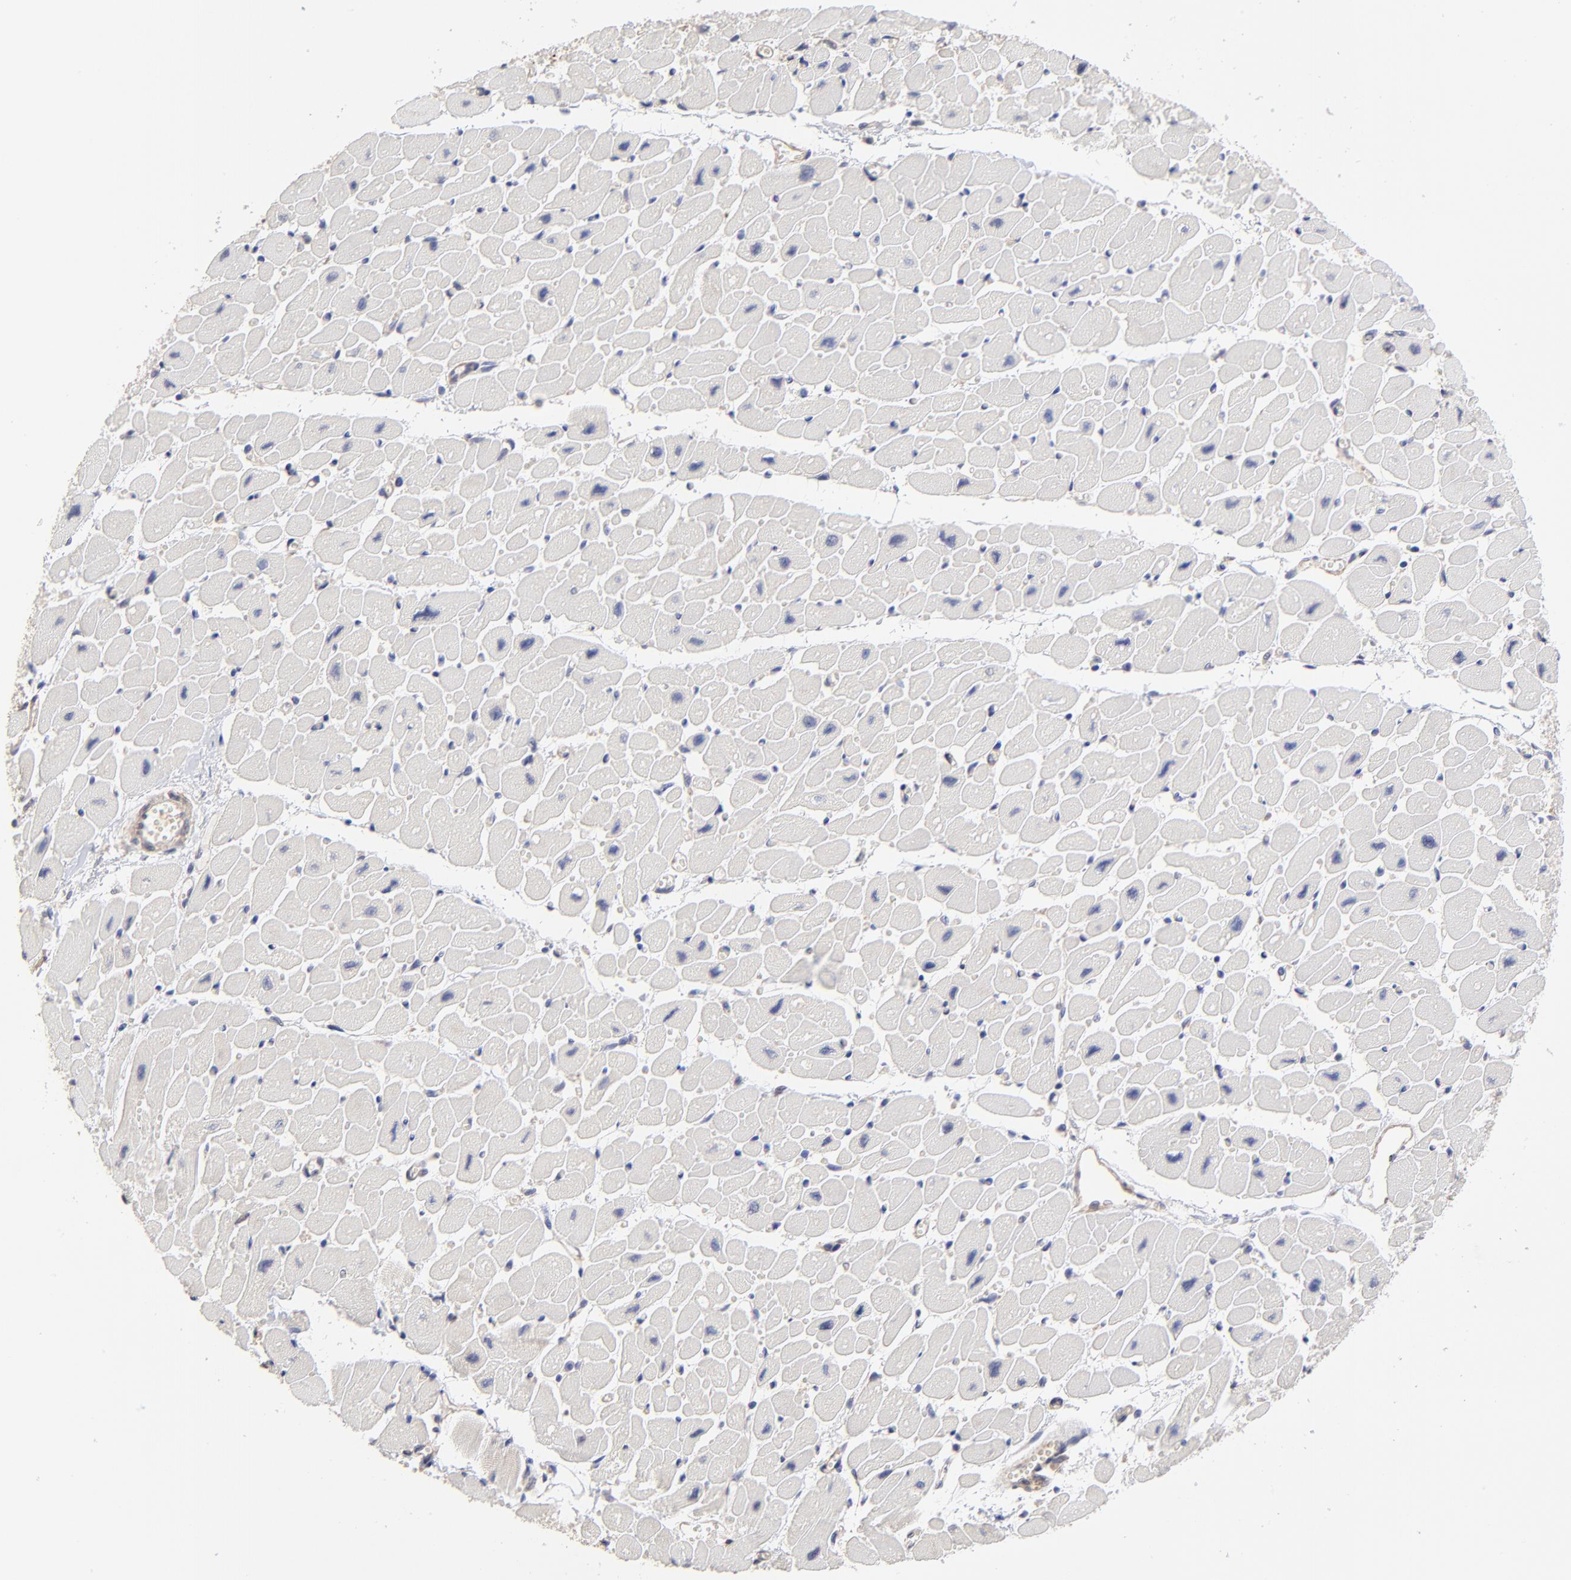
{"staining": {"intensity": "negative", "quantity": "none", "location": "none"}, "tissue": "heart muscle", "cell_type": "Cardiomyocytes", "image_type": "normal", "snomed": [{"axis": "morphology", "description": "Normal tissue, NOS"}, {"axis": "topography", "description": "Heart"}], "caption": "Immunohistochemical staining of benign human heart muscle demonstrates no significant expression in cardiomyocytes.", "gene": "PDE4B", "patient": {"sex": "female", "age": 54}}